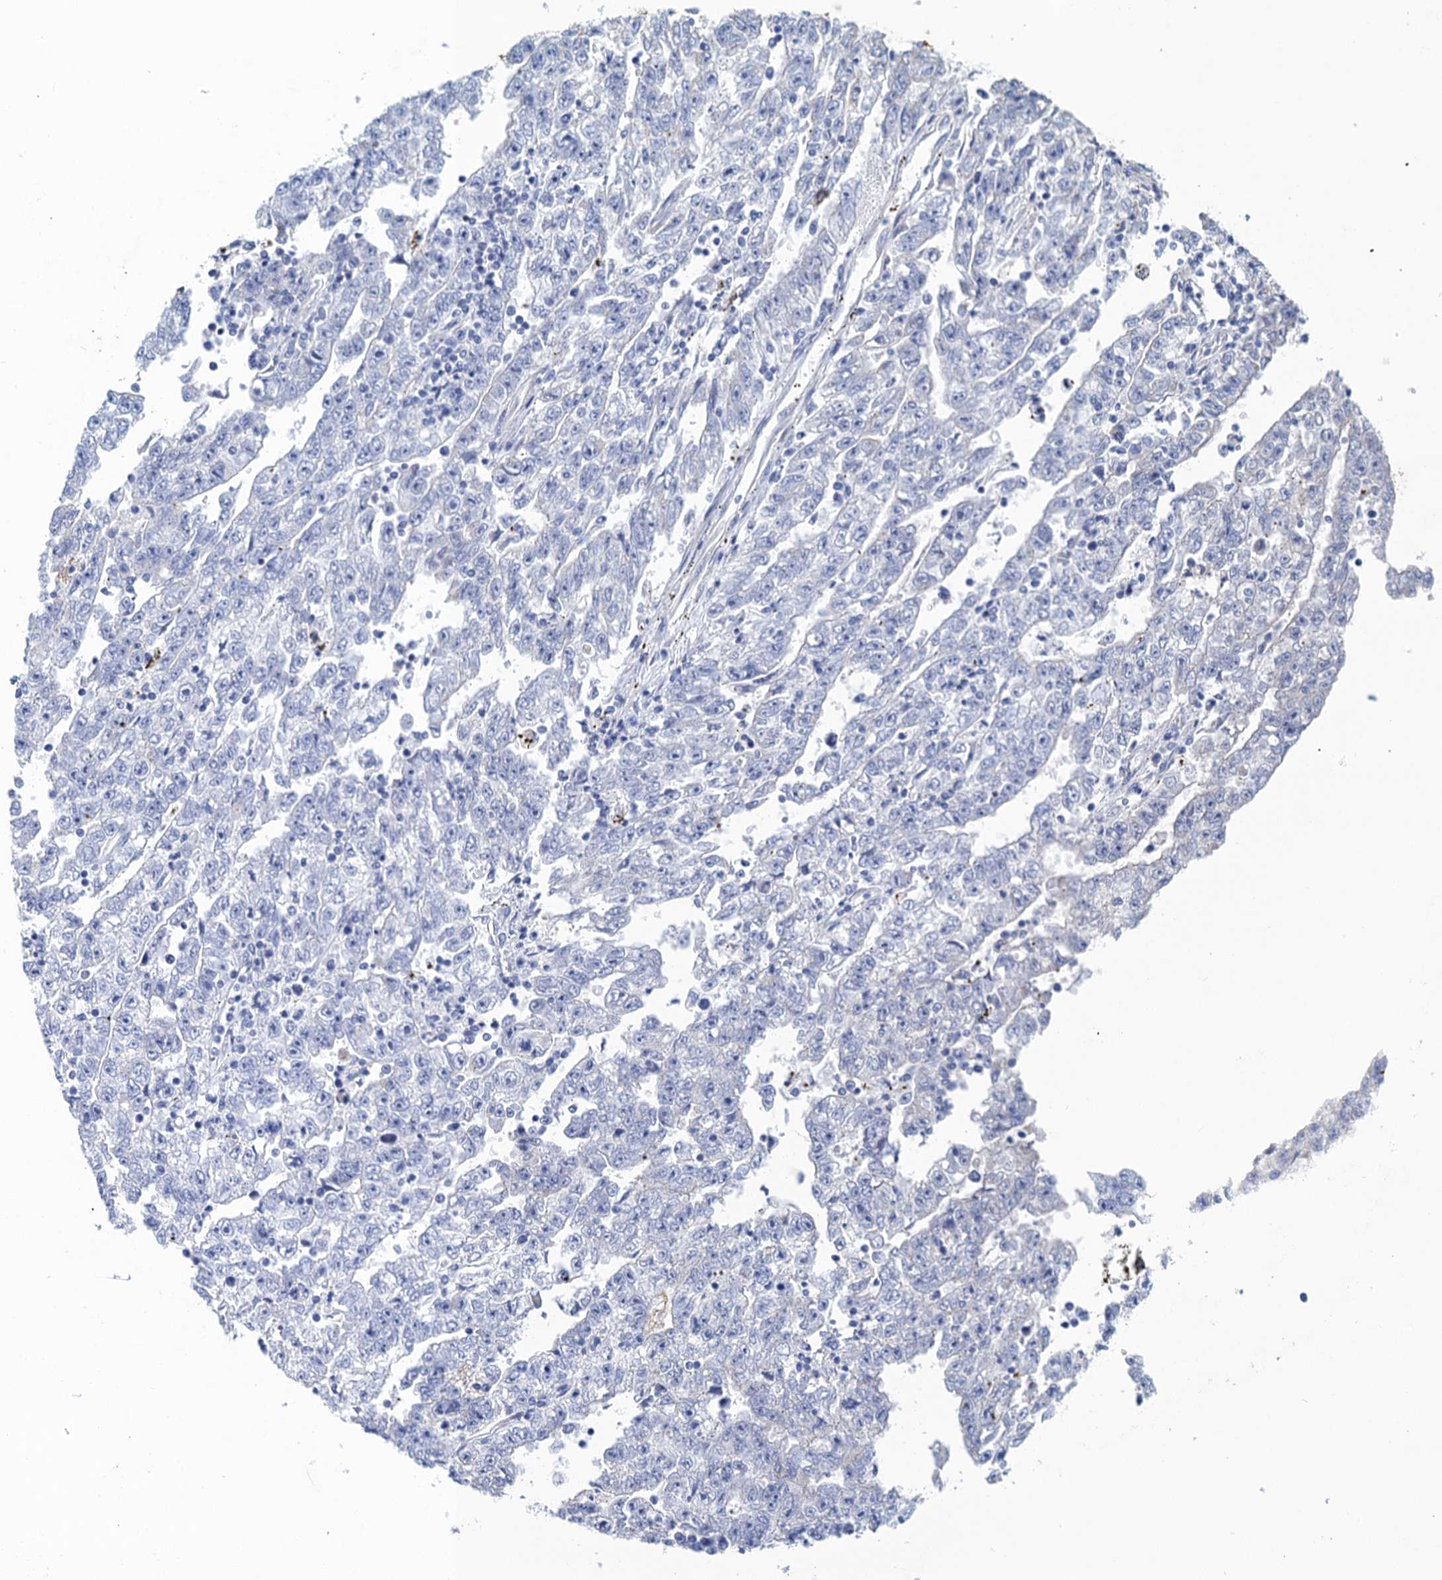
{"staining": {"intensity": "negative", "quantity": "none", "location": "none"}, "tissue": "testis cancer", "cell_type": "Tumor cells", "image_type": "cancer", "snomed": [{"axis": "morphology", "description": "Carcinoma, Embryonal, NOS"}, {"axis": "topography", "description": "Testis"}], "caption": "High magnification brightfield microscopy of testis cancer (embryonal carcinoma) stained with DAB (brown) and counterstained with hematoxylin (blue): tumor cells show no significant expression.", "gene": "SCEL", "patient": {"sex": "male", "age": 25}}